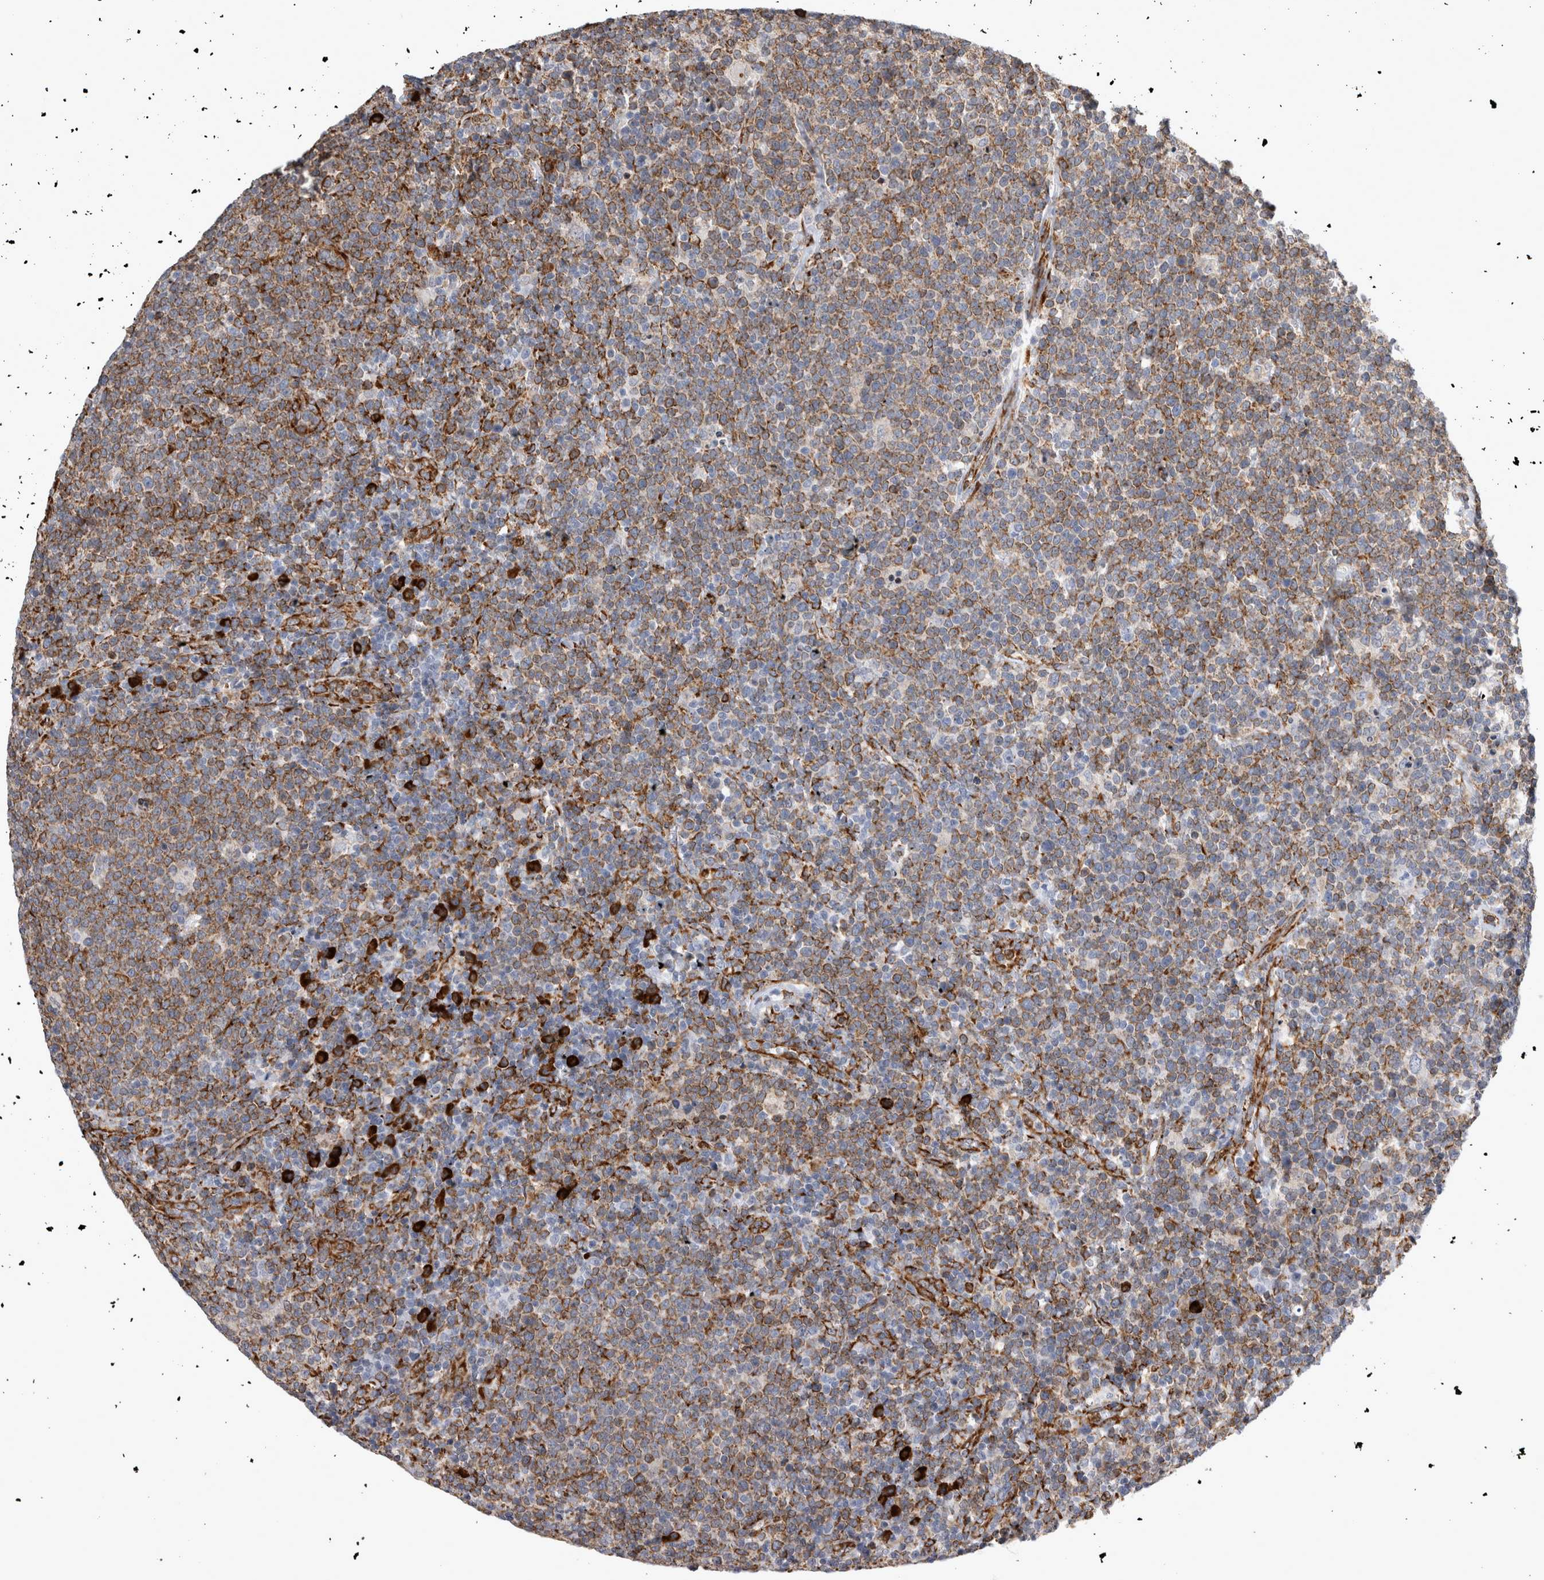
{"staining": {"intensity": "moderate", "quantity": ">75%", "location": "cytoplasmic/membranous"}, "tissue": "lymphoma", "cell_type": "Tumor cells", "image_type": "cancer", "snomed": [{"axis": "morphology", "description": "Malignant lymphoma, non-Hodgkin's type, High grade"}, {"axis": "topography", "description": "Lymph node"}], "caption": "Lymphoma stained with a protein marker shows moderate staining in tumor cells.", "gene": "FHIP2B", "patient": {"sex": "male", "age": 61}}